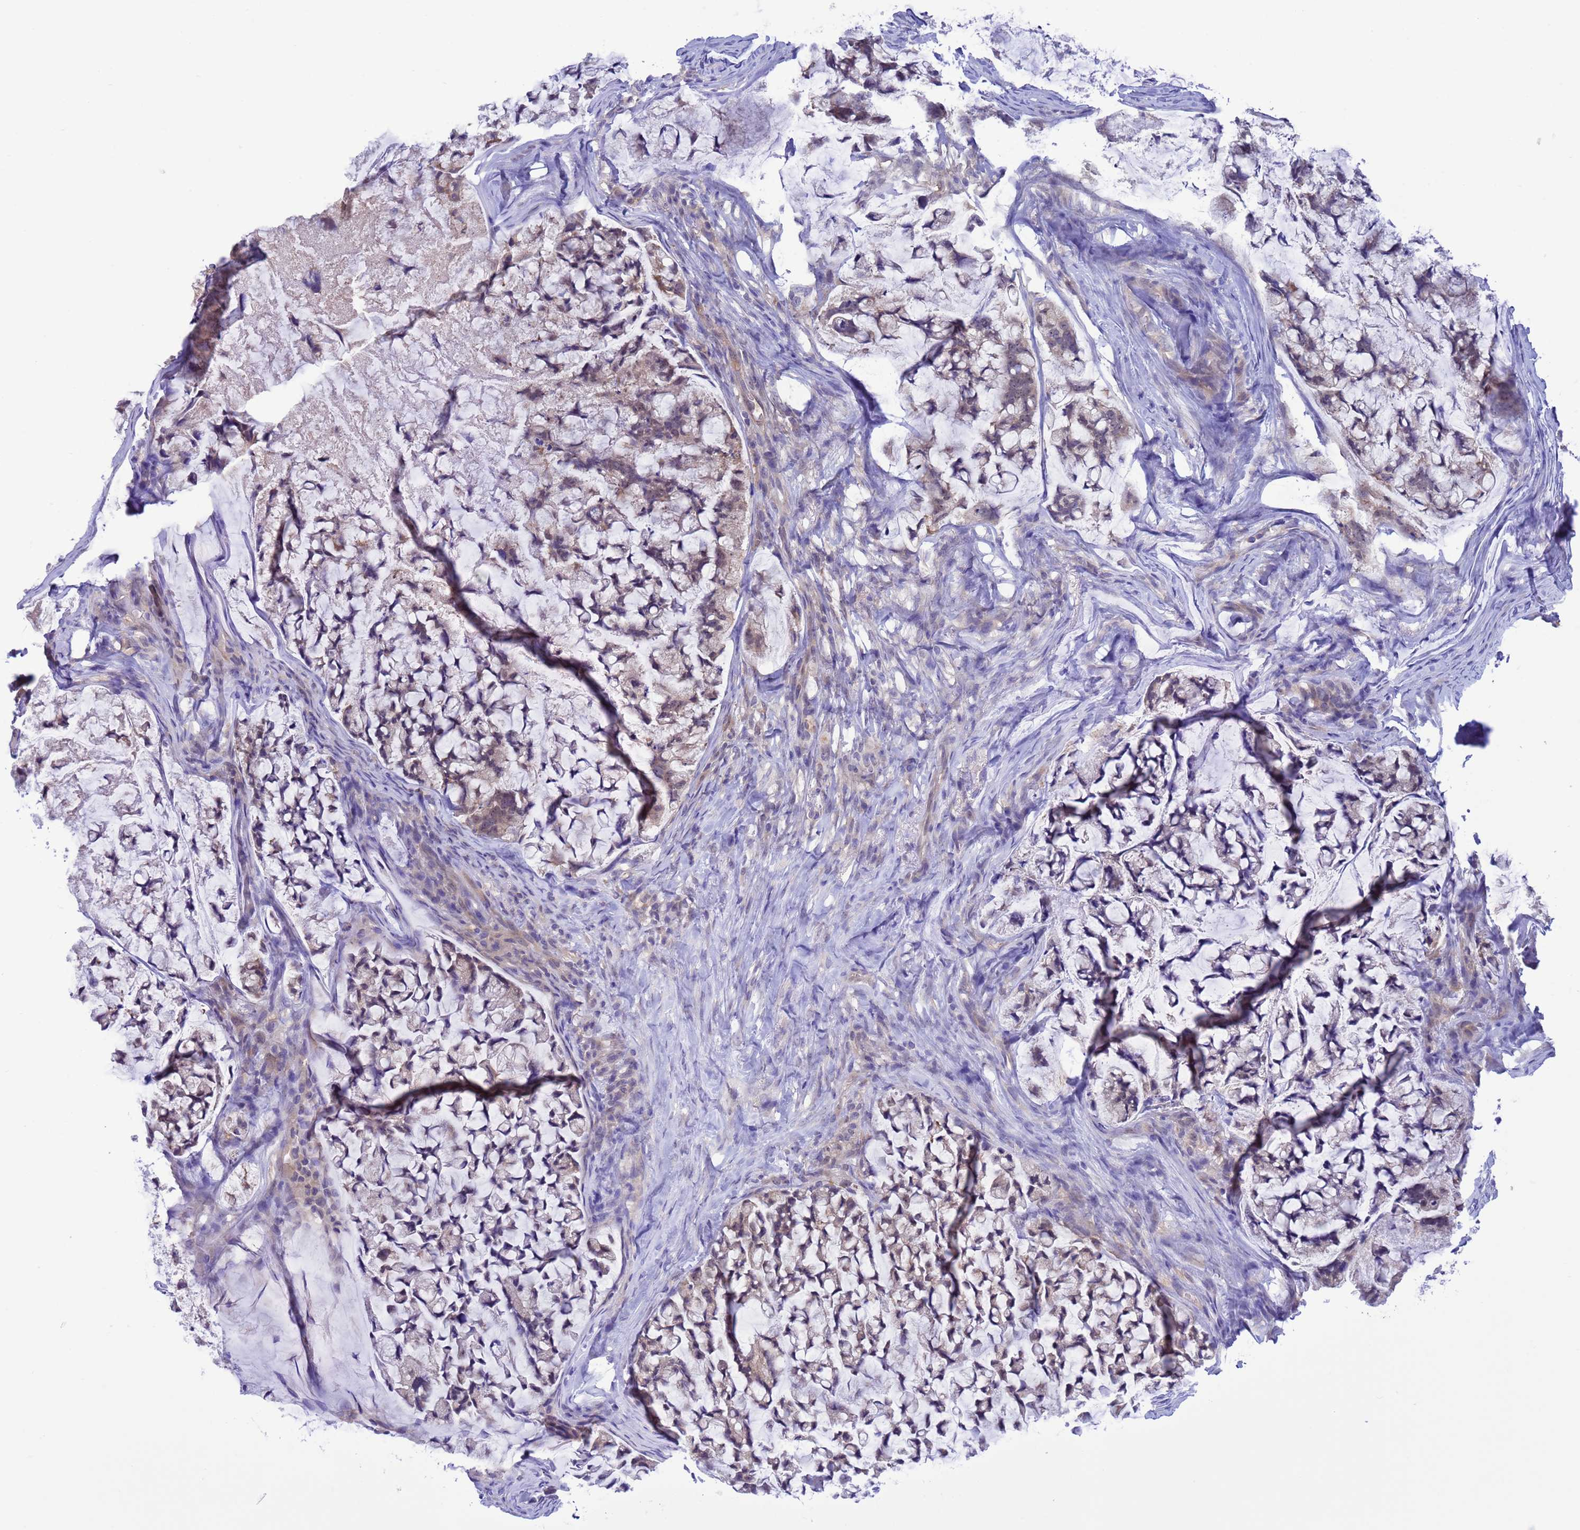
{"staining": {"intensity": "weak", "quantity": "<25%", "location": "cytoplasmic/membranous,nuclear"}, "tissue": "stomach cancer", "cell_type": "Tumor cells", "image_type": "cancer", "snomed": [{"axis": "morphology", "description": "Adenocarcinoma, NOS"}, {"axis": "topography", "description": "Stomach, lower"}], "caption": "Protein analysis of stomach cancer displays no significant positivity in tumor cells. (Immunohistochemistry, brightfield microscopy, high magnification).", "gene": "ZNF461", "patient": {"sex": "male", "age": 67}}